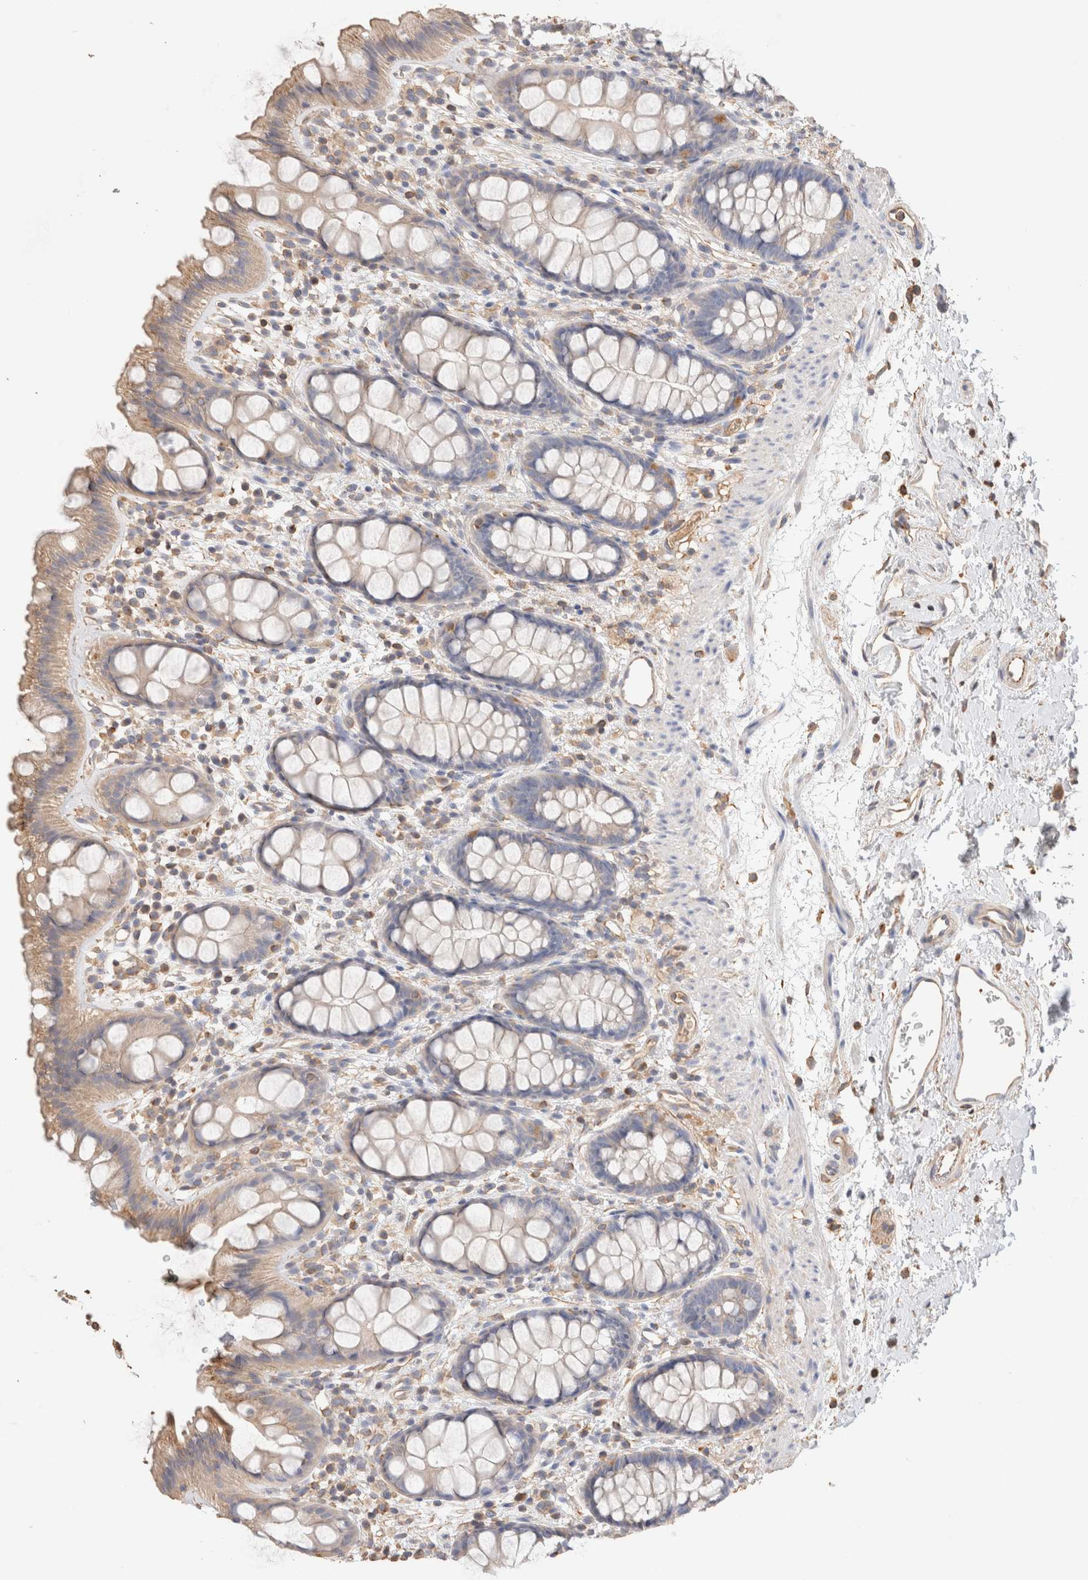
{"staining": {"intensity": "weak", "quantity": "25%-75%", "location": "cytoplasmic/membranous"}, "tissue": "rectum", "cell_type": "Glandular cells", "image_type": "normal", "snomed": [{"axis": "morphology", "description": "Normal tissue, NOS"}, {"axis": "topography", "description": "Rectum"}], "caption": "Rectum stained for a protein (brown) shows weak cytoplasmic/membranous positive expression in about 25%-75% of glandular cells.", "gene": "PROS1", "patient": {"sex": "female", "age": 65}}